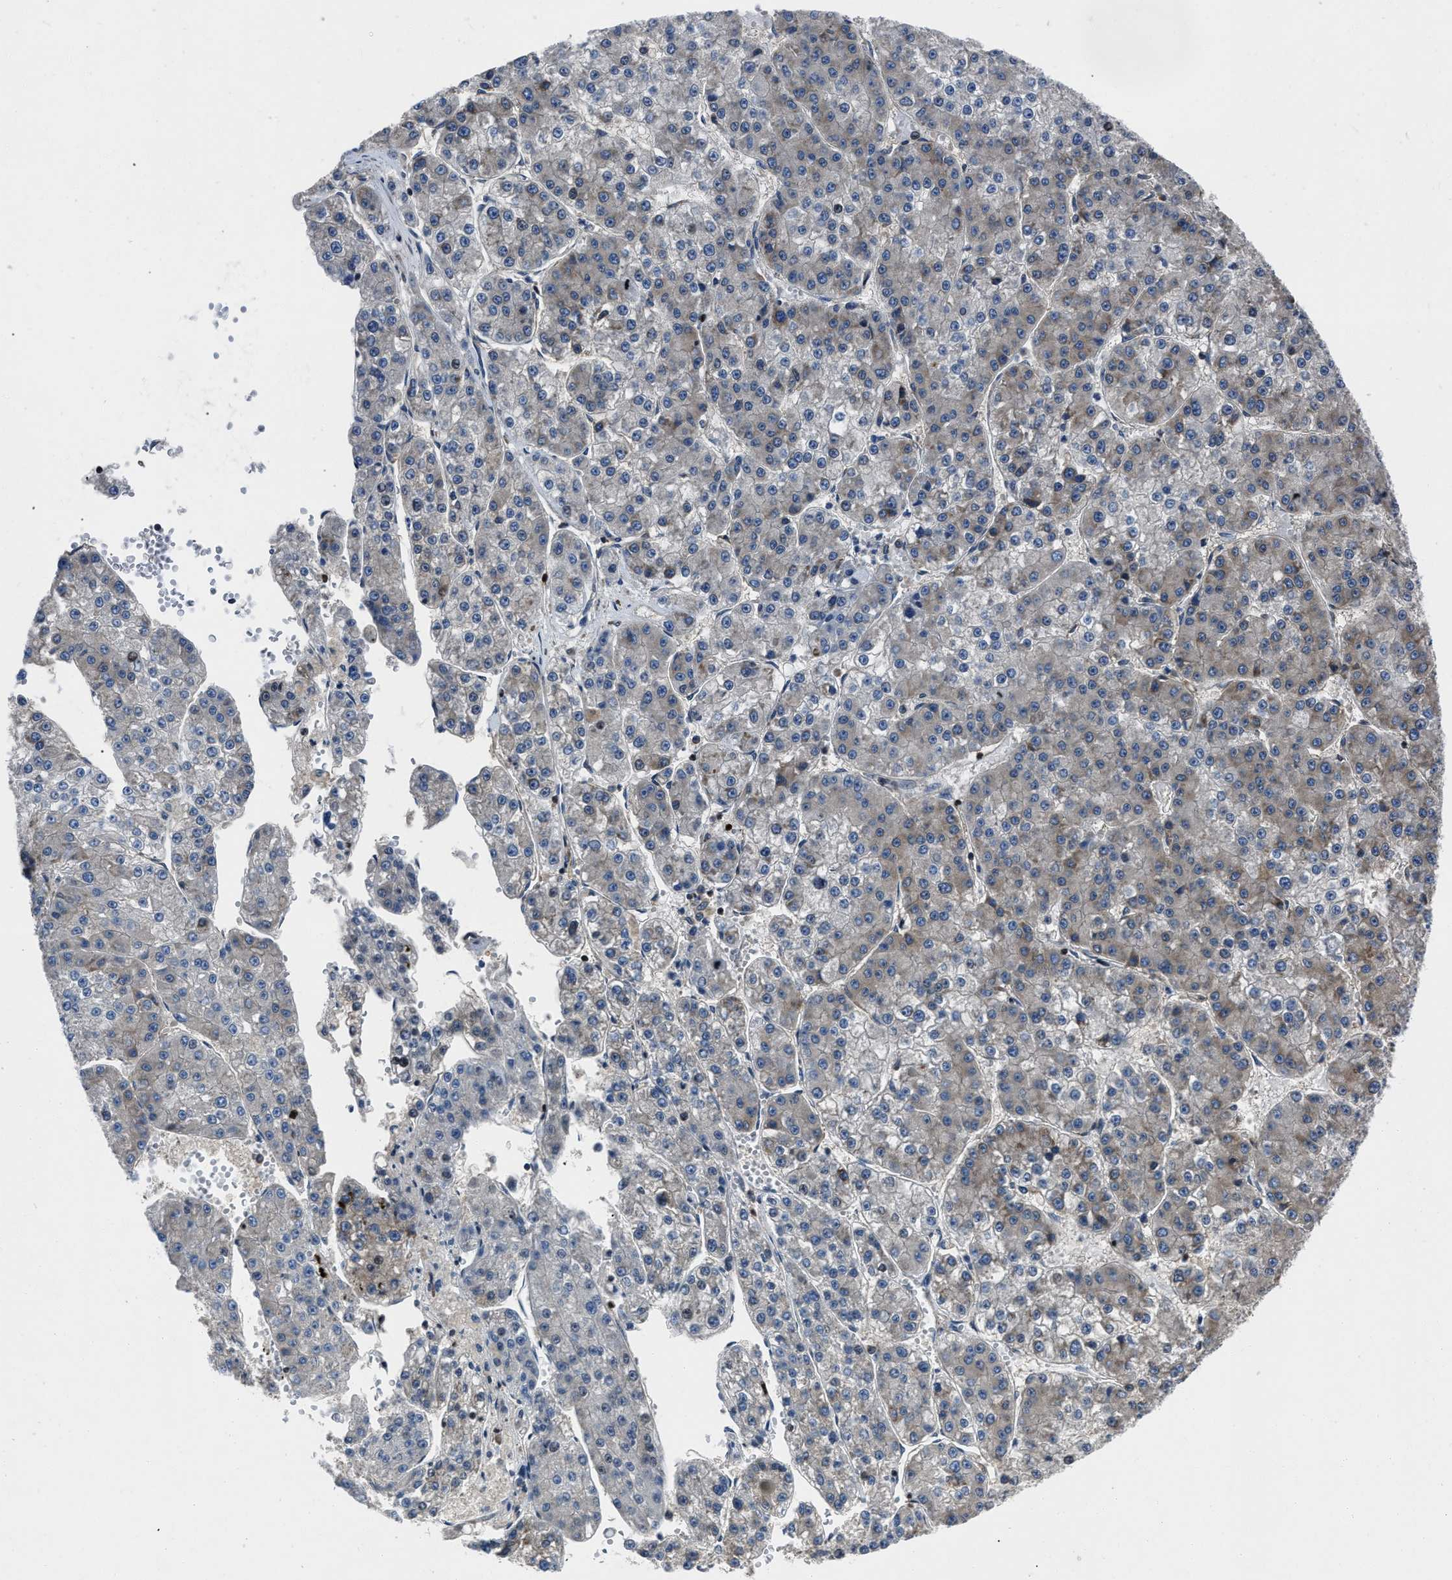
{"staining": {"intensity": "weak", "quantity": ">75%", "location": "cytoplasmic/membranous"}, "tissue": "liver cancer", "cell_type": "Tumor cells", "image_type": "cancer", "snomed": [{"axis": "morphology", "description": "Carcinoma, Hepatocellular, NOS"}, {"axis": "topography", "description": "Liver"}], "caption": "The image reveals staining of liver hepatocellular carcinoma, revealing weak cytoplasmic/membranous protein positivity (brown color) within tumor cells.", "gene": "YARS1", "patient": {"sex": "female", "age": 73}}